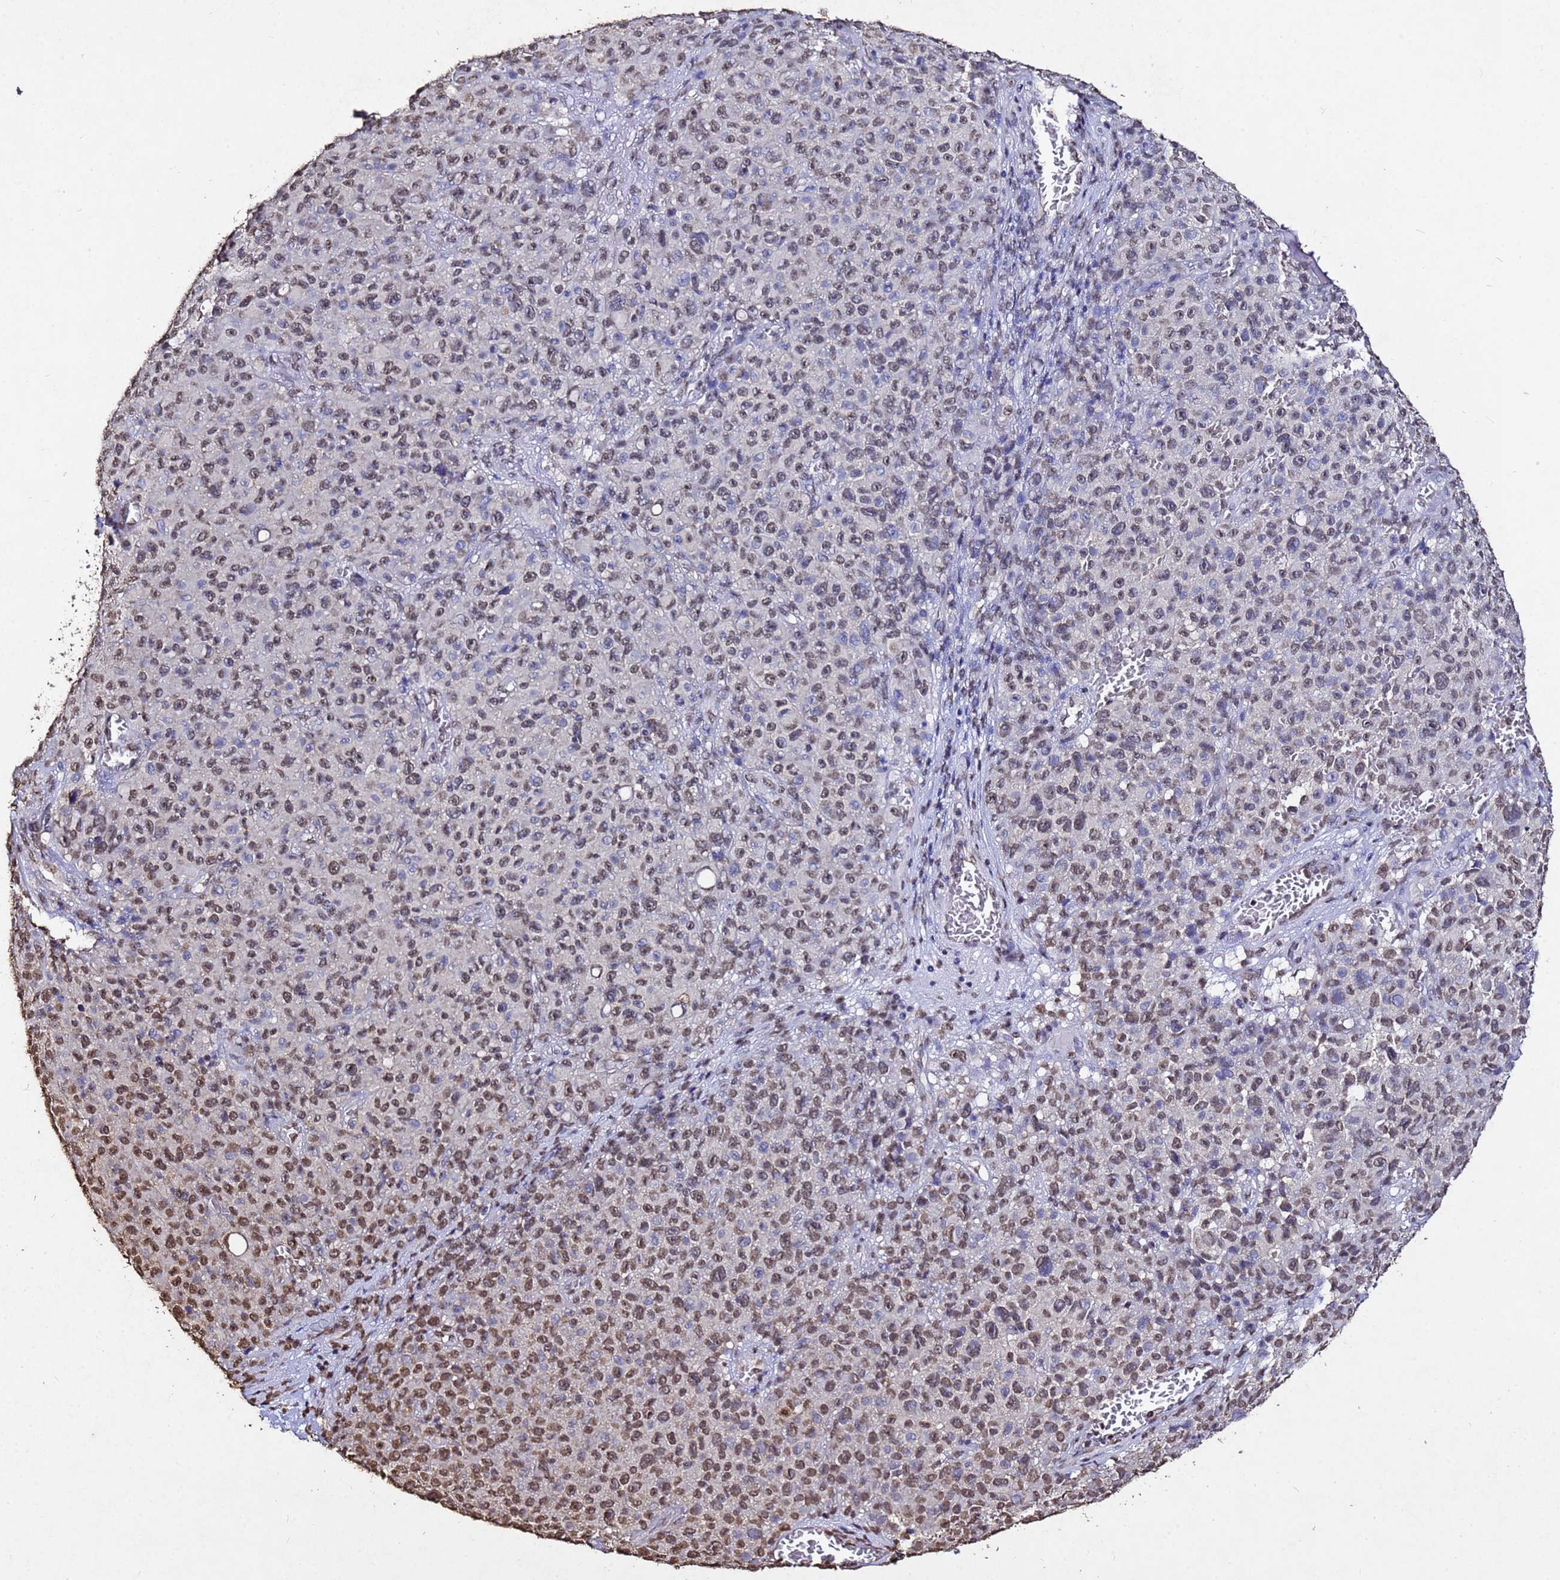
{"staining": {"intensity": "moderate", "quantity": ">75%", "location": "nuclear"}, "tissue": "melanoma", "cell_type": "Tumor cells", "image_type": "cancer", "snomed": [{"axis": "morphology", "description": "Malignant melanoma, NOS"}, {"axis": "topography", "description": "Skin"}], "caption": "Immunohistochemistry (IHC) image of human melanoma stained for a protein (brown), which shows medium levels of moderate nuclear positivity in about >75% of tumor cells.", "gene": "MYOCD", "patient": {"sex": "female", "age": 82}}